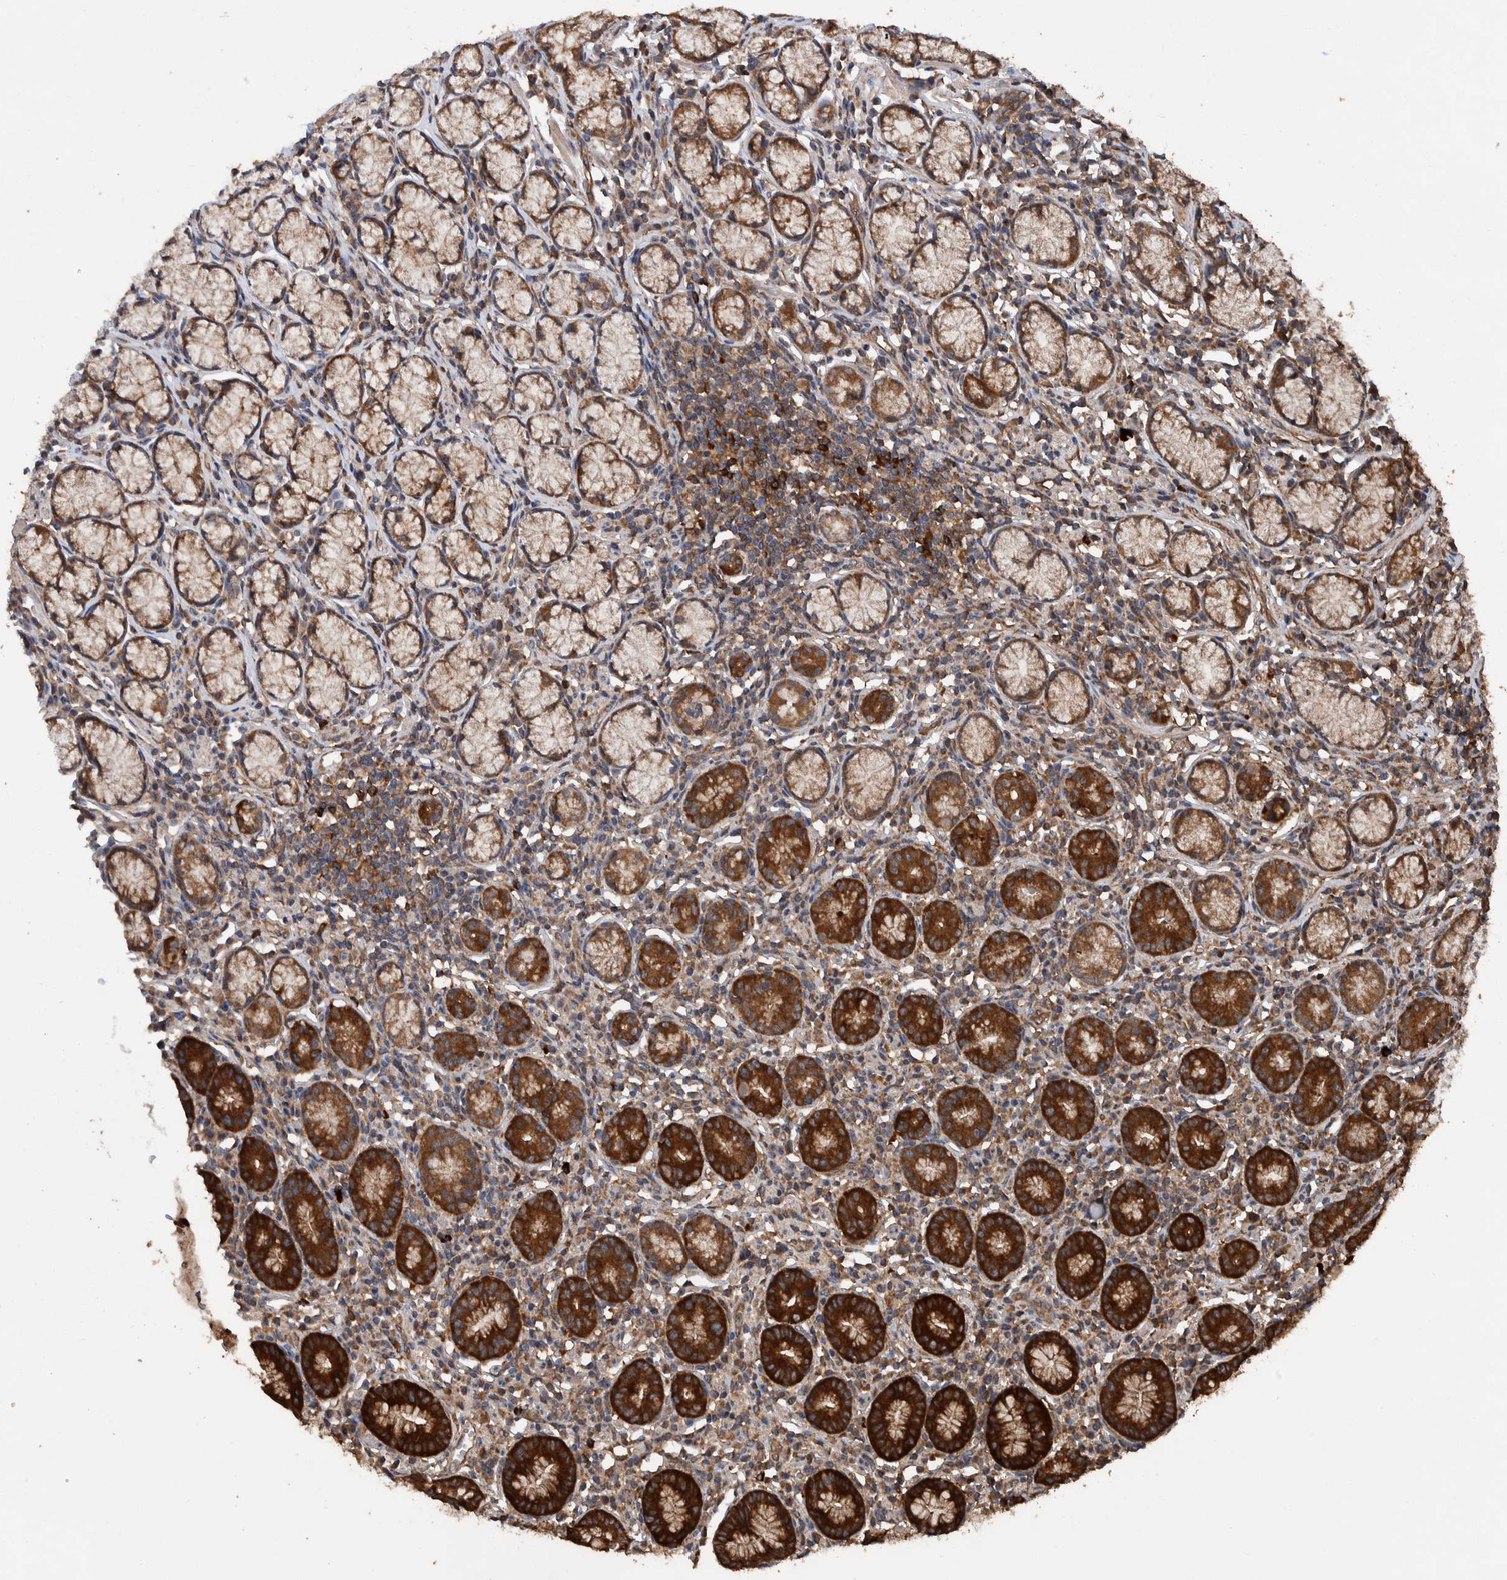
{"staining": {"intensity": "strong", "quantity": ">75%", "location": "cytoplasmic/membranous"}, "tissue": "stomach", "cell_type": "Glandular cells", "image_type": "normal", "snomed": [{"axis": "morphology", "description": "Normal tissue, NOS"}, {"axis": "topography", "description": "Stomach"}], "caption": "This image exhibits immunohistochemistry (IHC) staining of unremarkable stomach, with high strong cytoplasmic/membranous staining in approximately >75% of glandular cells.", "gene": "ENSG00000251537", "patient": {"sex": "male", "age": 55}}